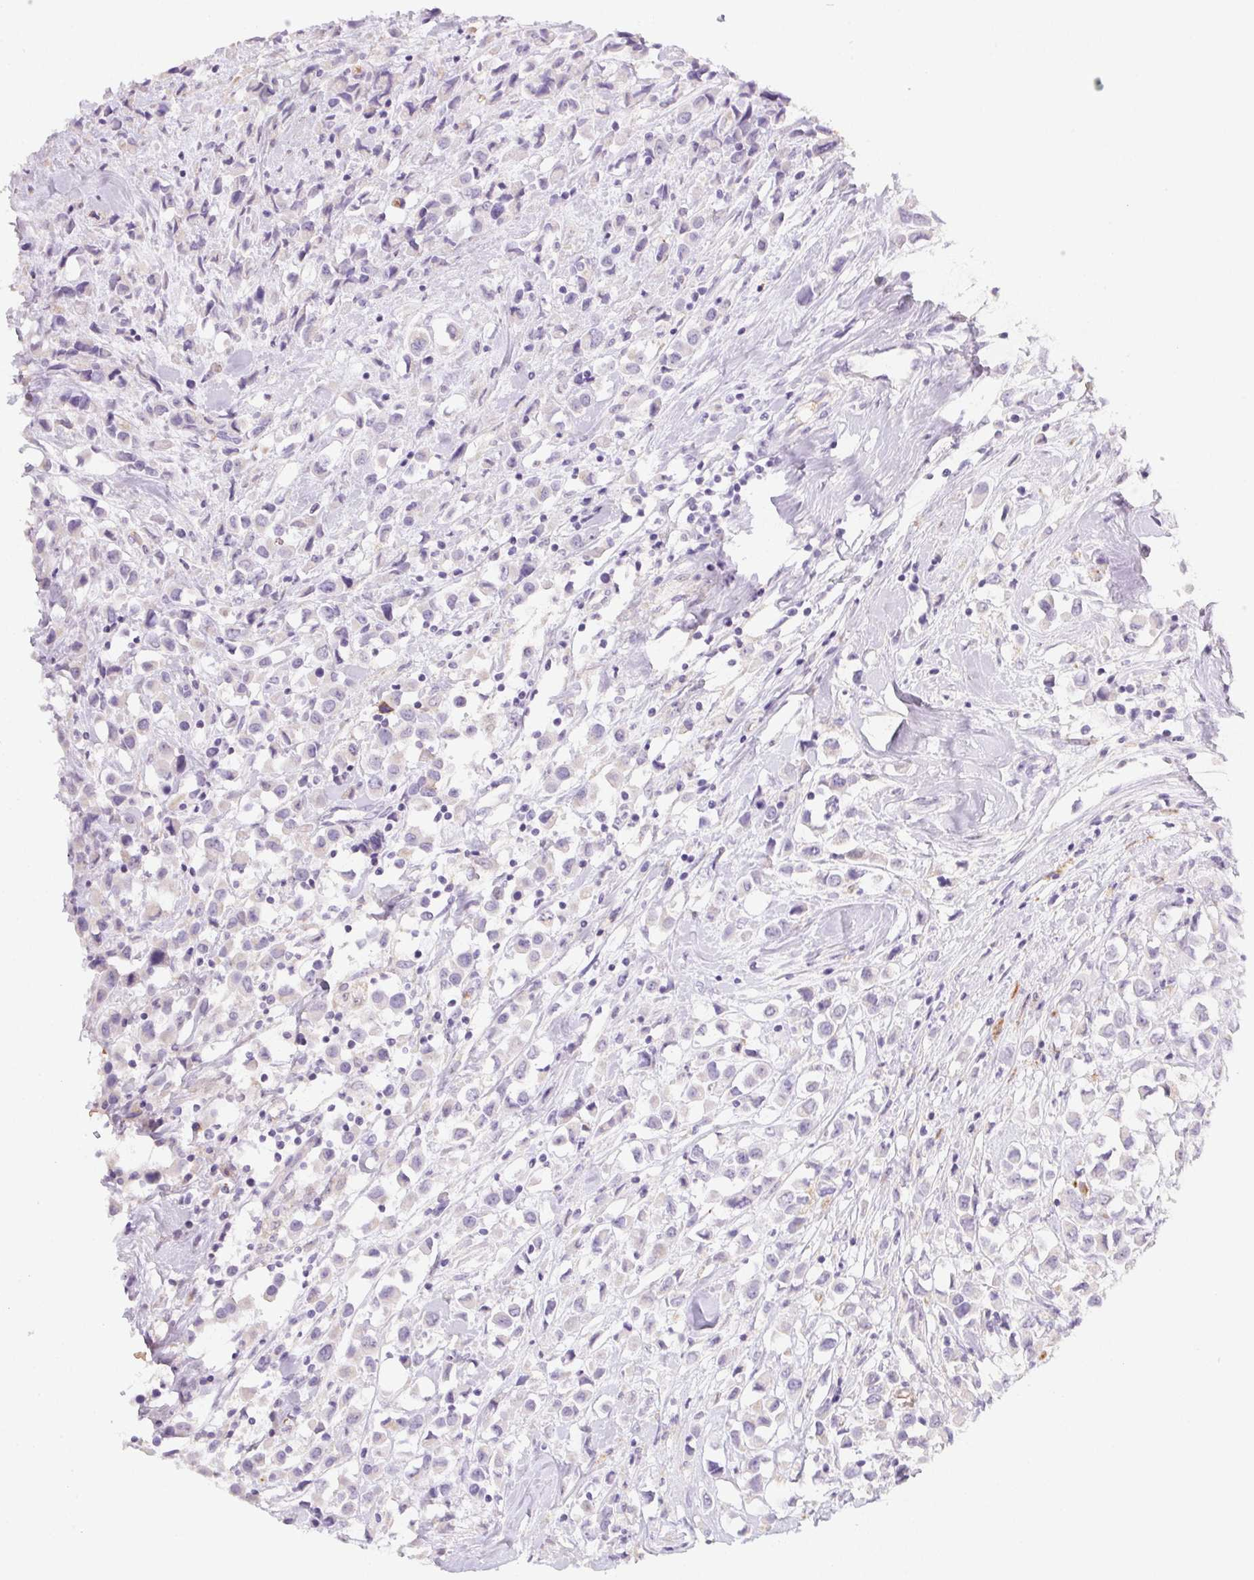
{"staining": {"intensity": "negative", "quantity": "none", "location": "none"}, "tissue": "breast cancer", "cell_type": "Tumor cells", "image_type": "cancer", "snomed": [{"axis": "morphology", "description": "Duct carcinoma"}, {"axis": "topography", "description": "Breast"}], "caption": "This micrograph is of breast cancer stained with immunohistochemistry to label a protein in brown with the nuclei are counter-stained blue. There is no staining in tumor cells.", "gene": "DCD", "patient": {"sex": "female", "age": 61}}